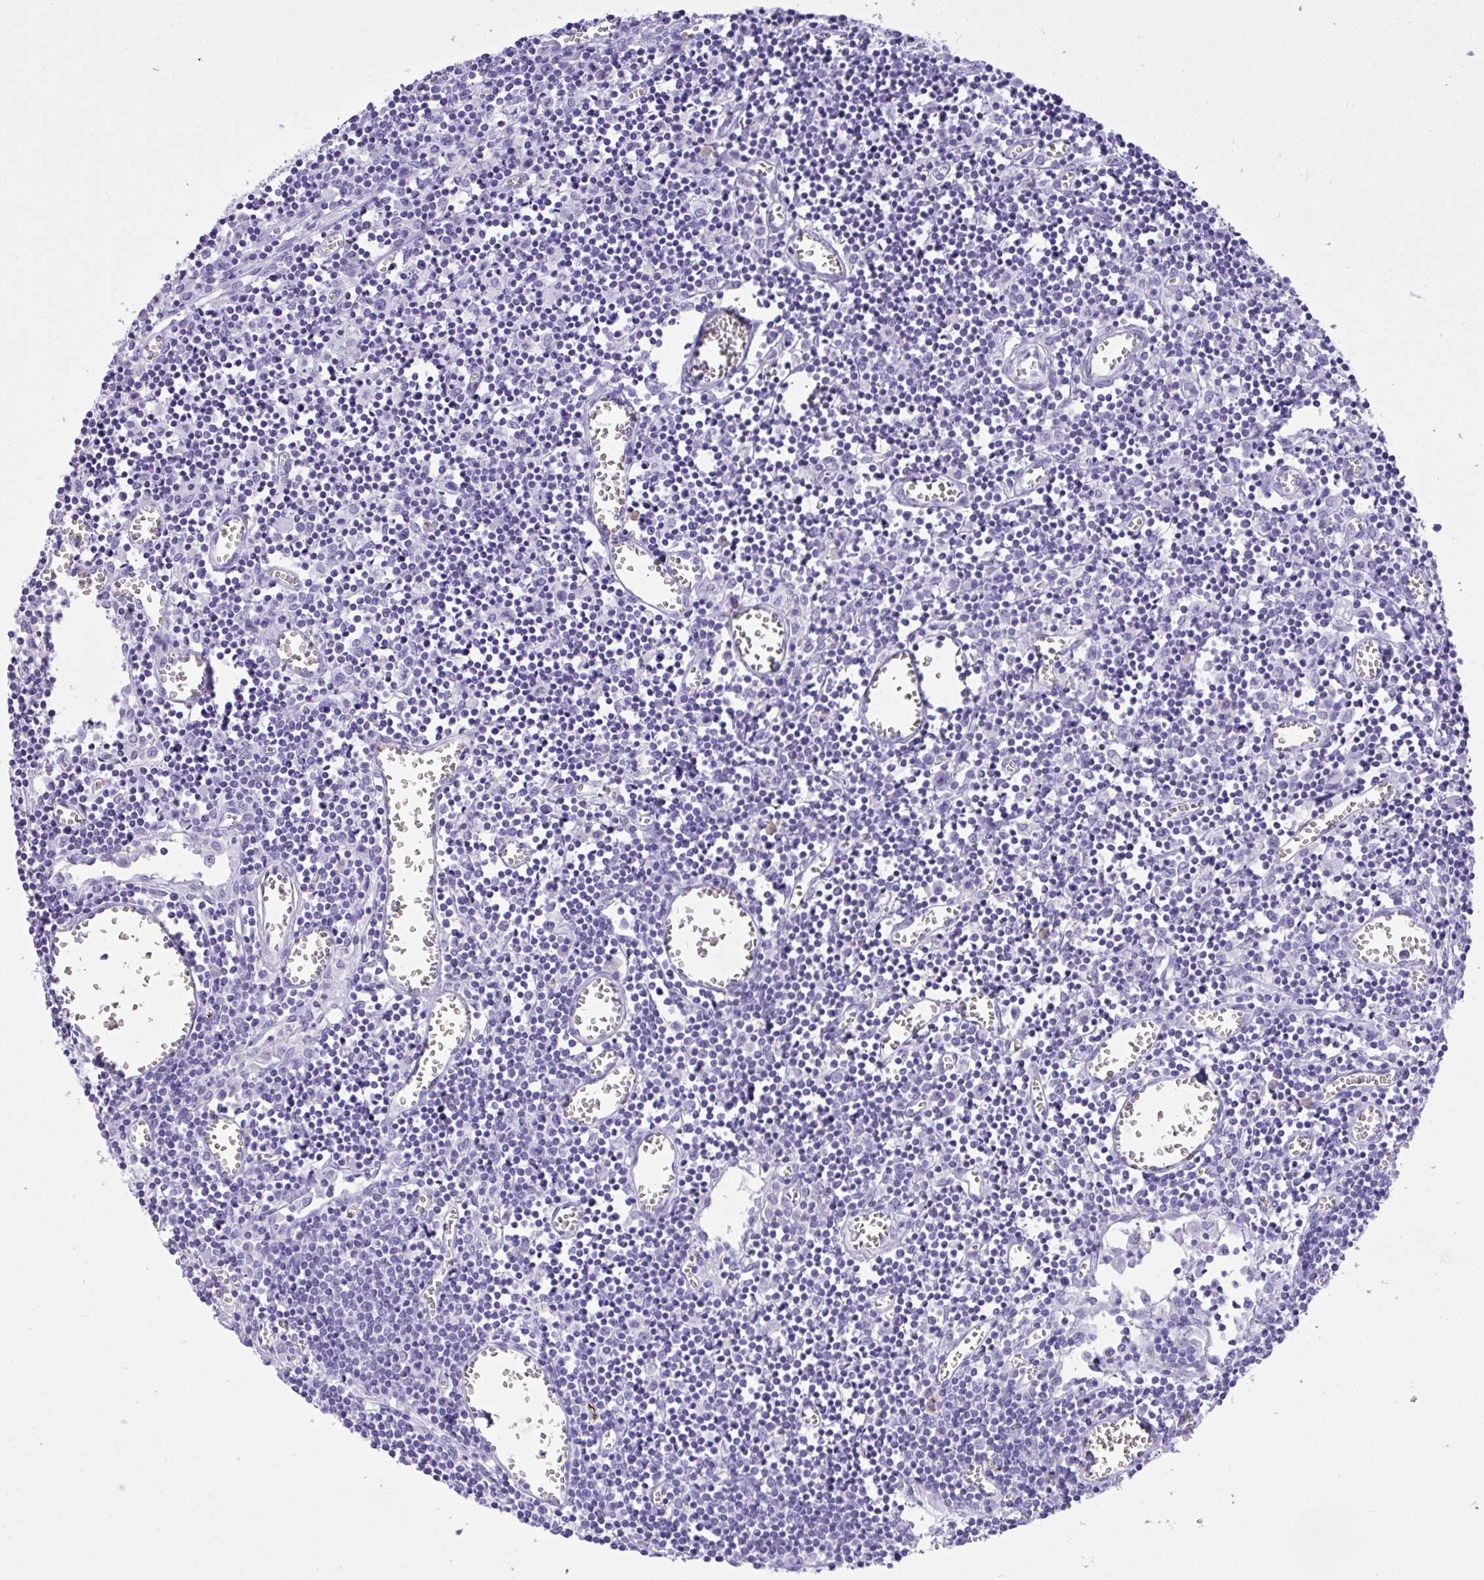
{"staining": {"intensity": "negative", "quantity": "none", "location": "none"}, "tissue": "lymph node", "cell_type": "Germinal center cells", "image_type": "normal", "snomed": [{"axis": "morphology", "description": "Normal tissue, NOS"}, {"axis": "topography", "description": "Lymph node"}], "caption": "Immunohistochemistry of normal lymph node reveals no positivity in germinal center cells. (DAB (3,3'-diaminobenzidine) immunohistochemistry (IHC), high magnification).", "gene": "AKR1D1", "patient": {"sex": "male", "age": 66}}